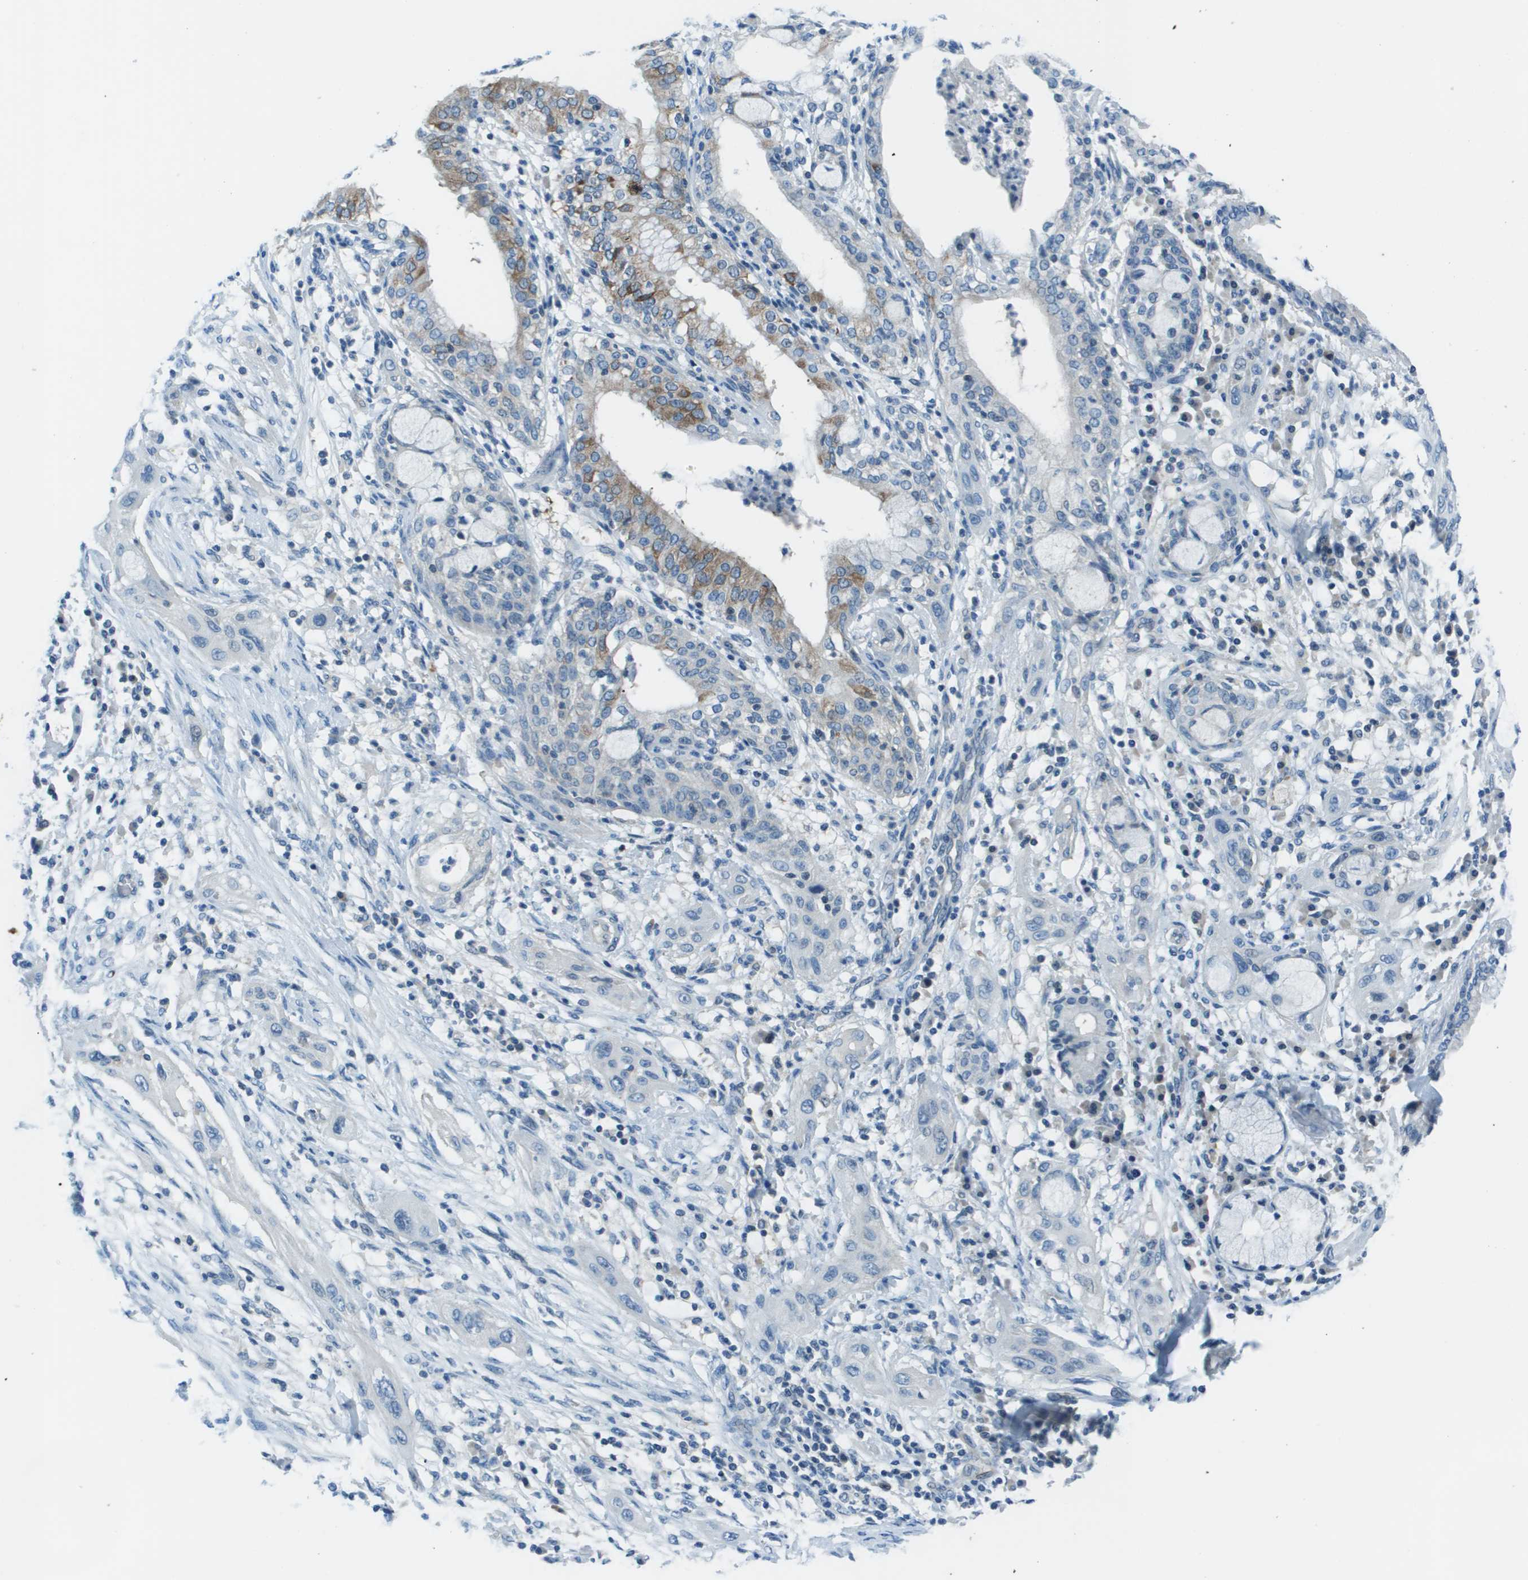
{"staining": {"intensity": "weak", "quantity": "<25%", "location": "cytoplasmic/membranous"}, "tissue": "lung cancer", "cell_type": "Tumor cells", "image_type": "cancer", "snomed": [{"axis": "morphology", "description": "Squamous cell carcinoma, NOS"}, {"axis": "topography", "description": "Lung"}], "caption": "Tumor cells are negative for brown protein staining in squamous cell carcinoma (lung).", "gene": "STIP1", "patient": {"sex": "female", "age": 47}}